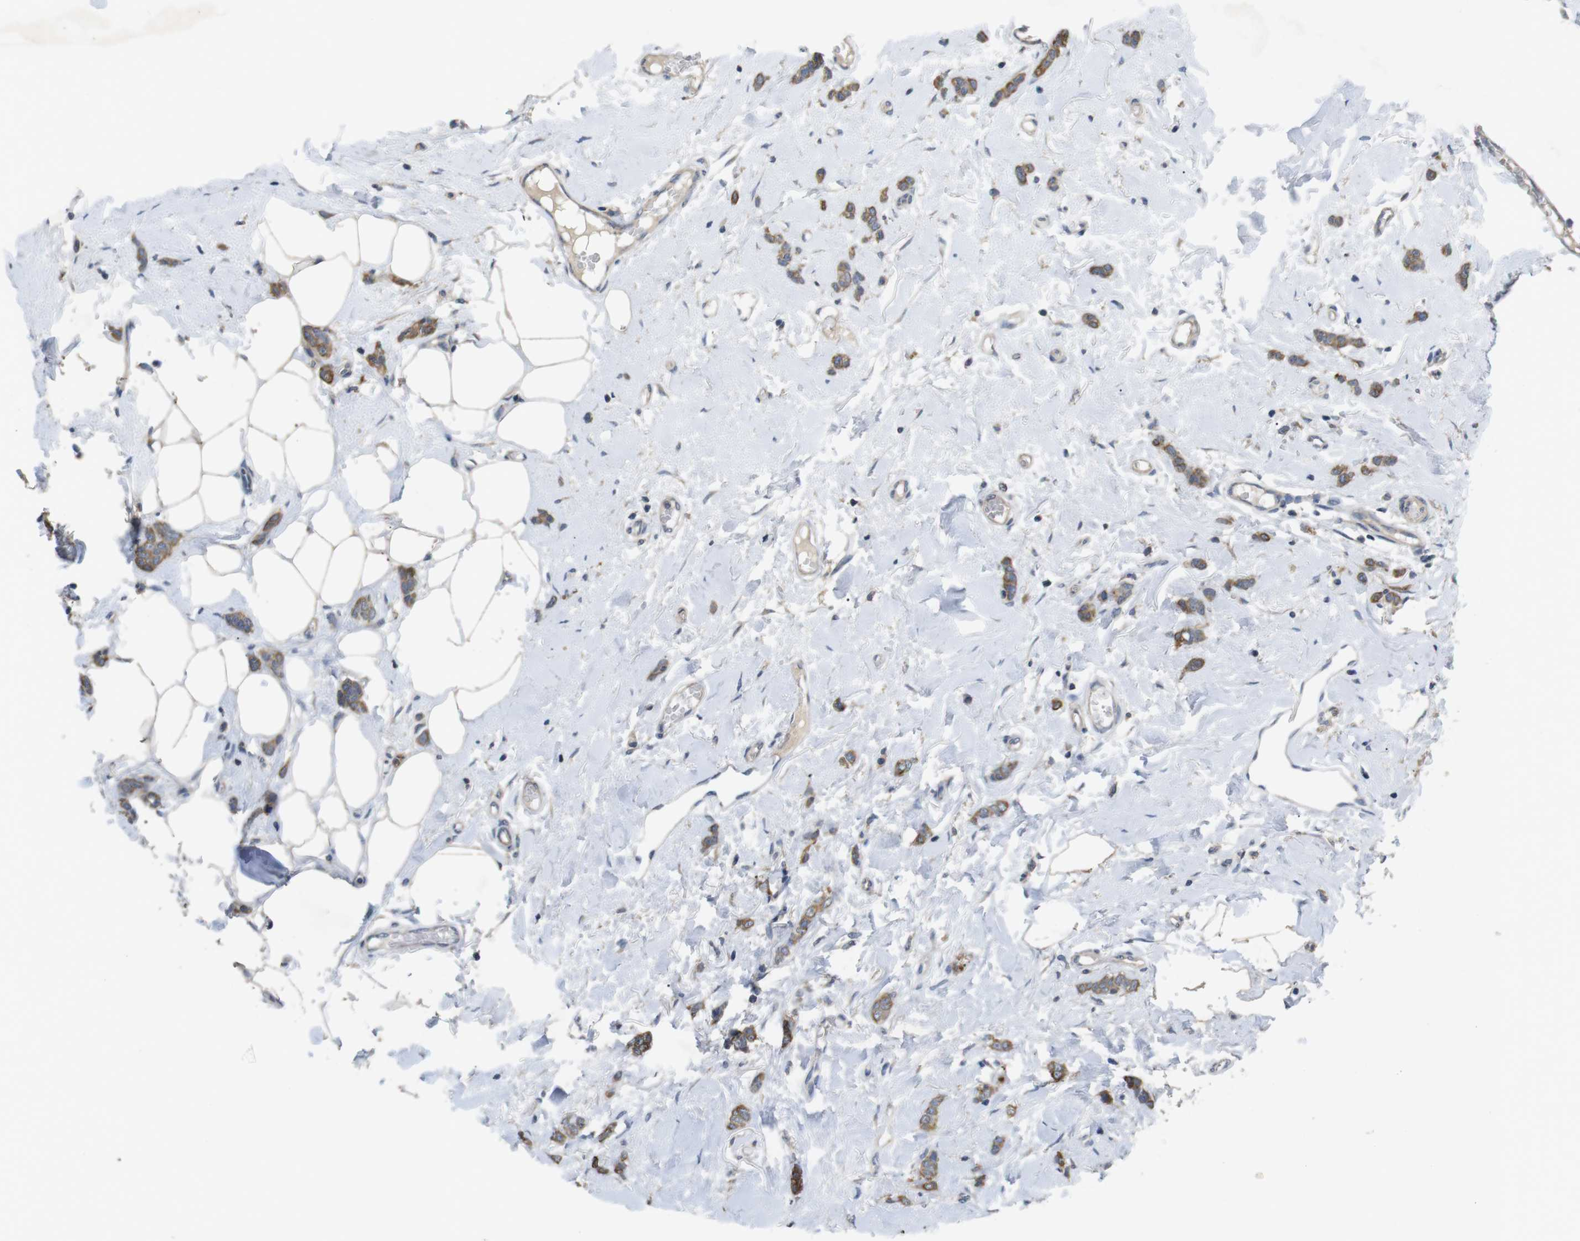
{"staining": {"intensity": "moderate", "quantity": ">75%", "location": "cytoplasmic/membranous"}, "tissue": "breast cancer", "cell_type": "Tumor cells", "image_type": "cancer", "snomed": [{"axis": "morphology", "description": "Lobular carcinoma"}, {"axis": "topography", "description": "Skin"}, {"axis": "topography", "description": "Breast"}], "caption": "Breast cancer tissue reveals moderate cytoplasmic/membranous positivity in about >75% of tumor cells, visualized by immunohistochemistry.", "gene": "ADGRL3", "patient": {"sex": "female", "age": 46}}